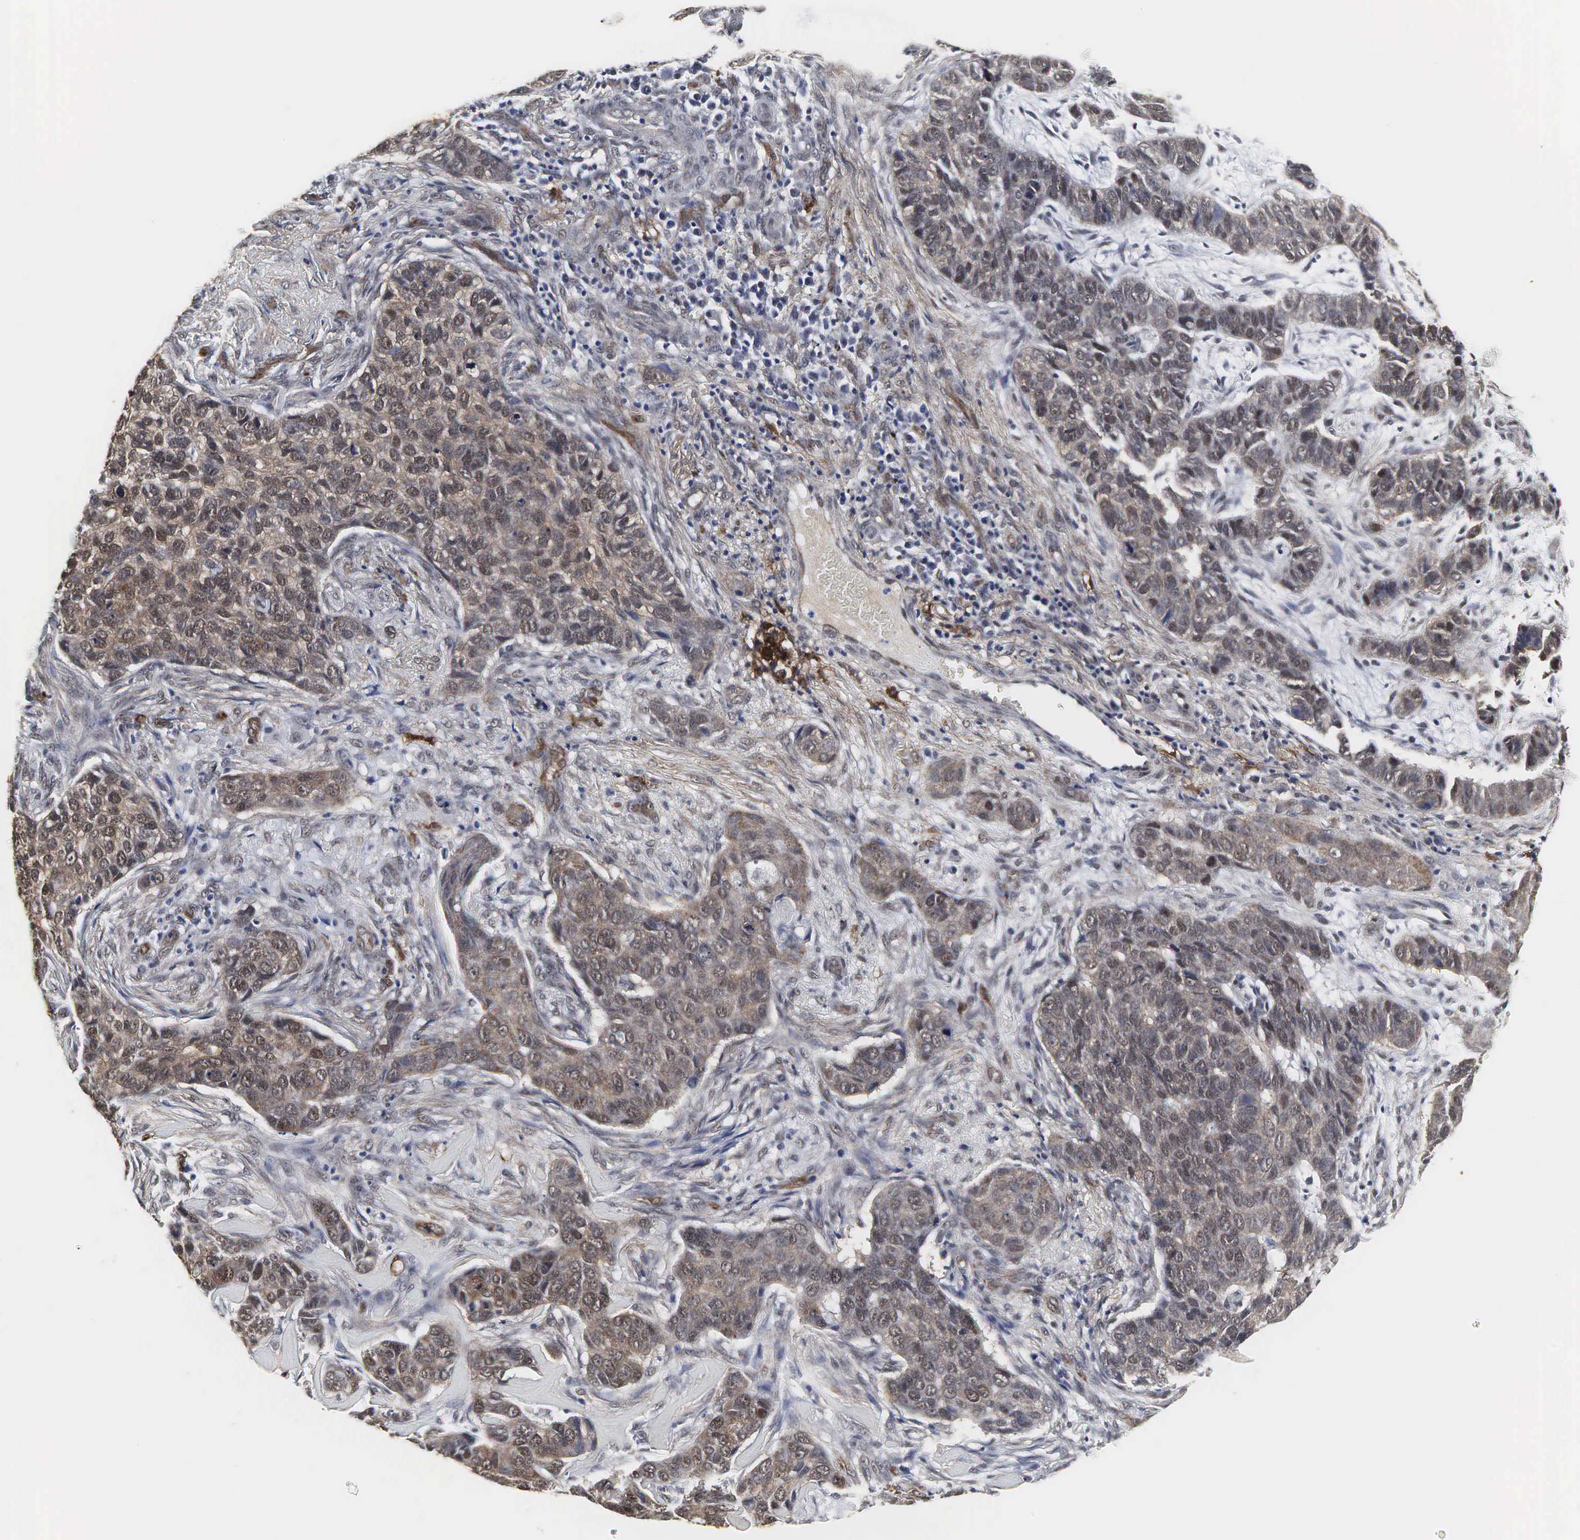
{"staining": {"intensity": "moderate", "quantity": ">75%", "location": "cytoplasmic/membranous"}, "tissue": "skin cancer", "cell_type": "Tumor cells", "image_type": "cancer", "snomed": [{"axis": "morphology", "description": "Normal tissue, NOS"}, {"axis": "morphology", "description": "Basal cell carcinoma"}, {"axis": "topography", "description": "Skin"}], "caption": "The histopathology image demonstrates staining of skin cancer (basal cell carcinoma), revealing moderate cytoplasmic/membranous protein staining (brown color) within tumor cells.", "gene": "SPIN1", "patient": {"sex": "male", "age": 81}}